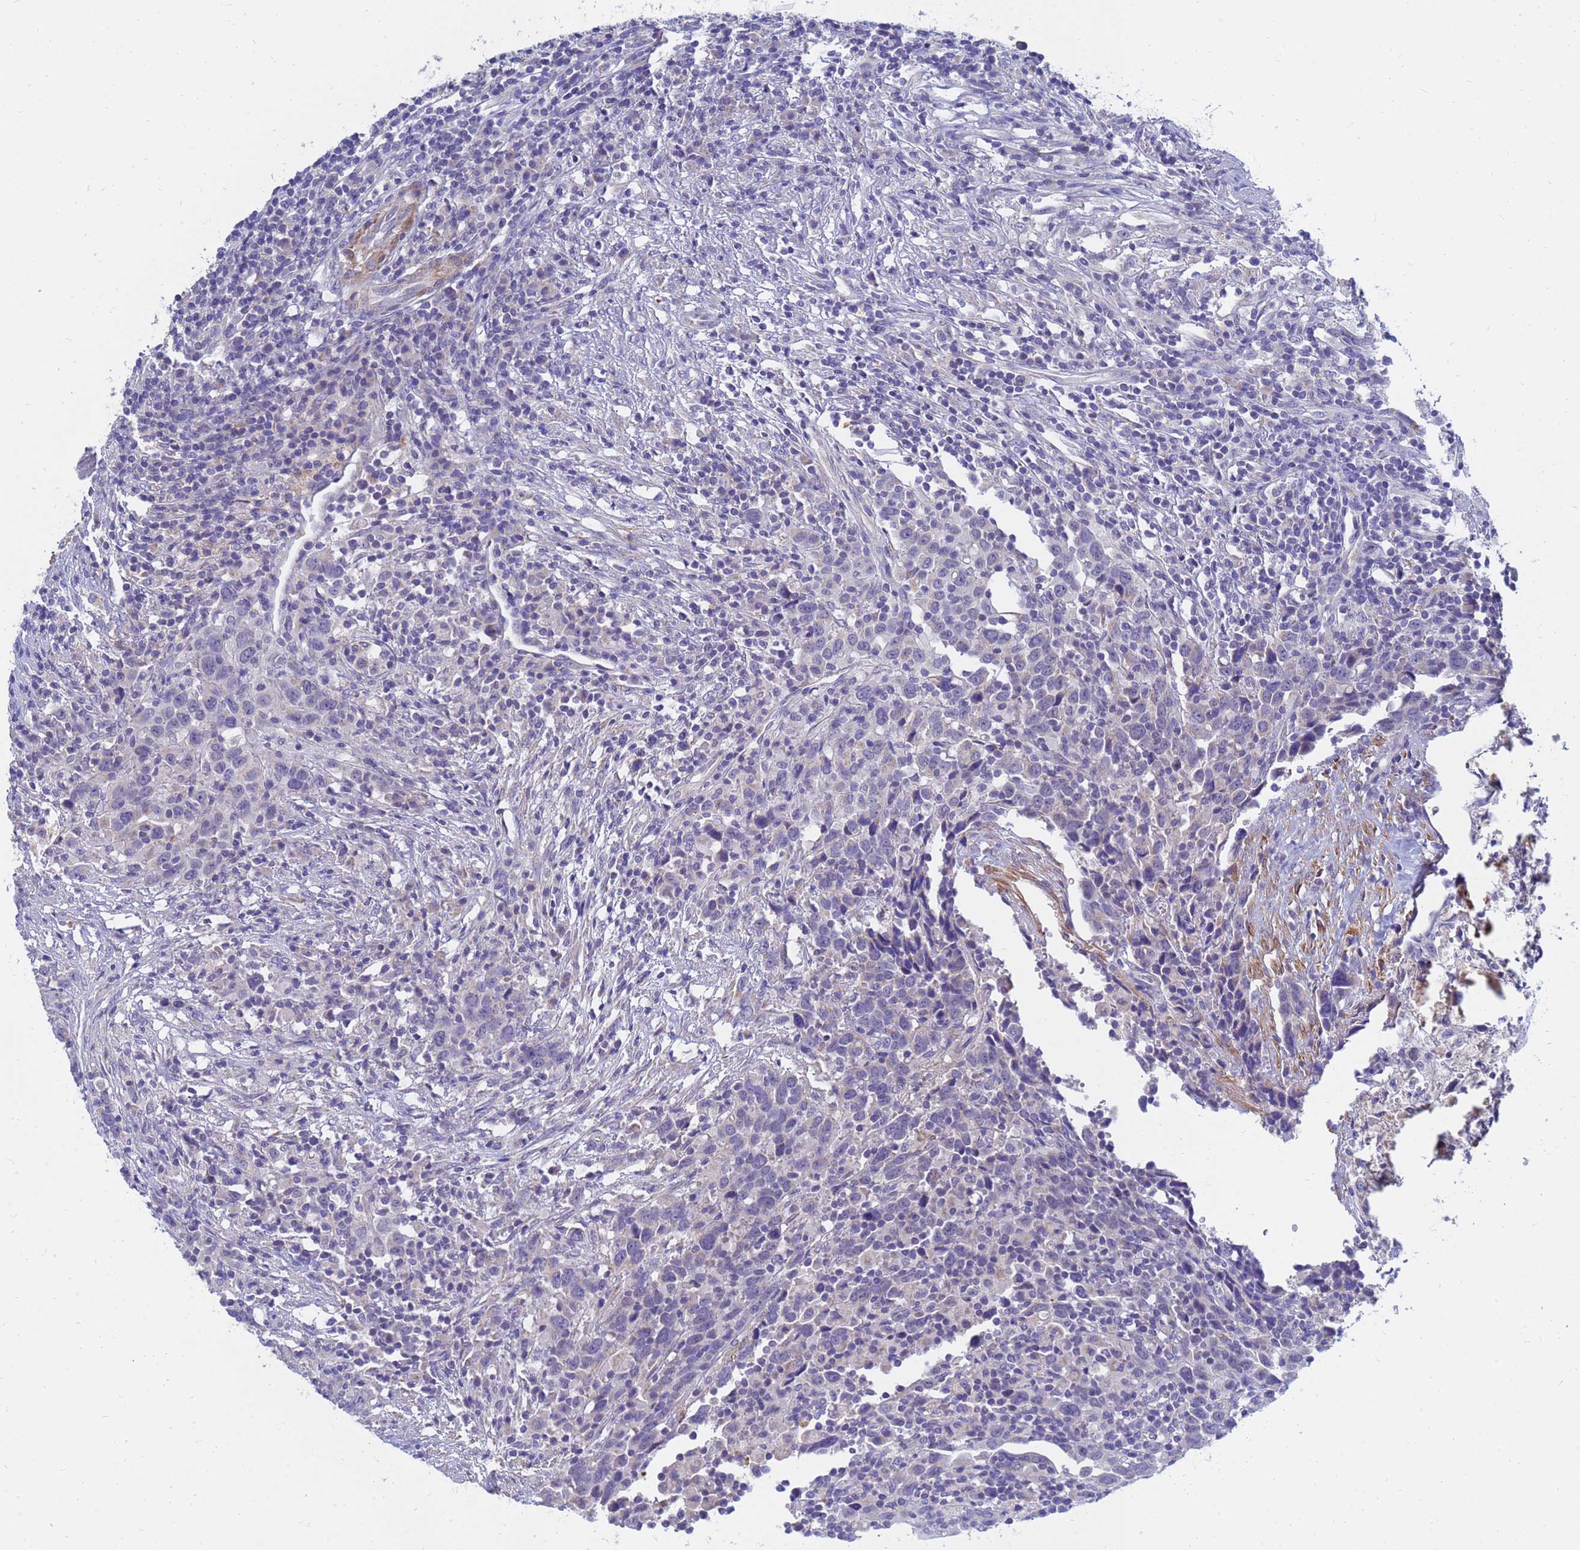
{"staining": {"intensity": "negative", "quantity": "none", "location": "none"}, "tissue": "urothelial cancer", "cell_type": "Tumor cells", "image_type": "cancer", "snomed": [{"axis": "morphology", "description": "Urothelial carcinoma, High grade"}, {"axis": "topography", "description": "Urinary bladder"}], "caption": "Immunohistochemical staining of human high-grade urothelial carcinoma demonstrates no significant staining in tumor cells. (DAB IHC, high magnification).", "gene": "SDR39U1", "patient": {"sex": "male", "age": 61}}